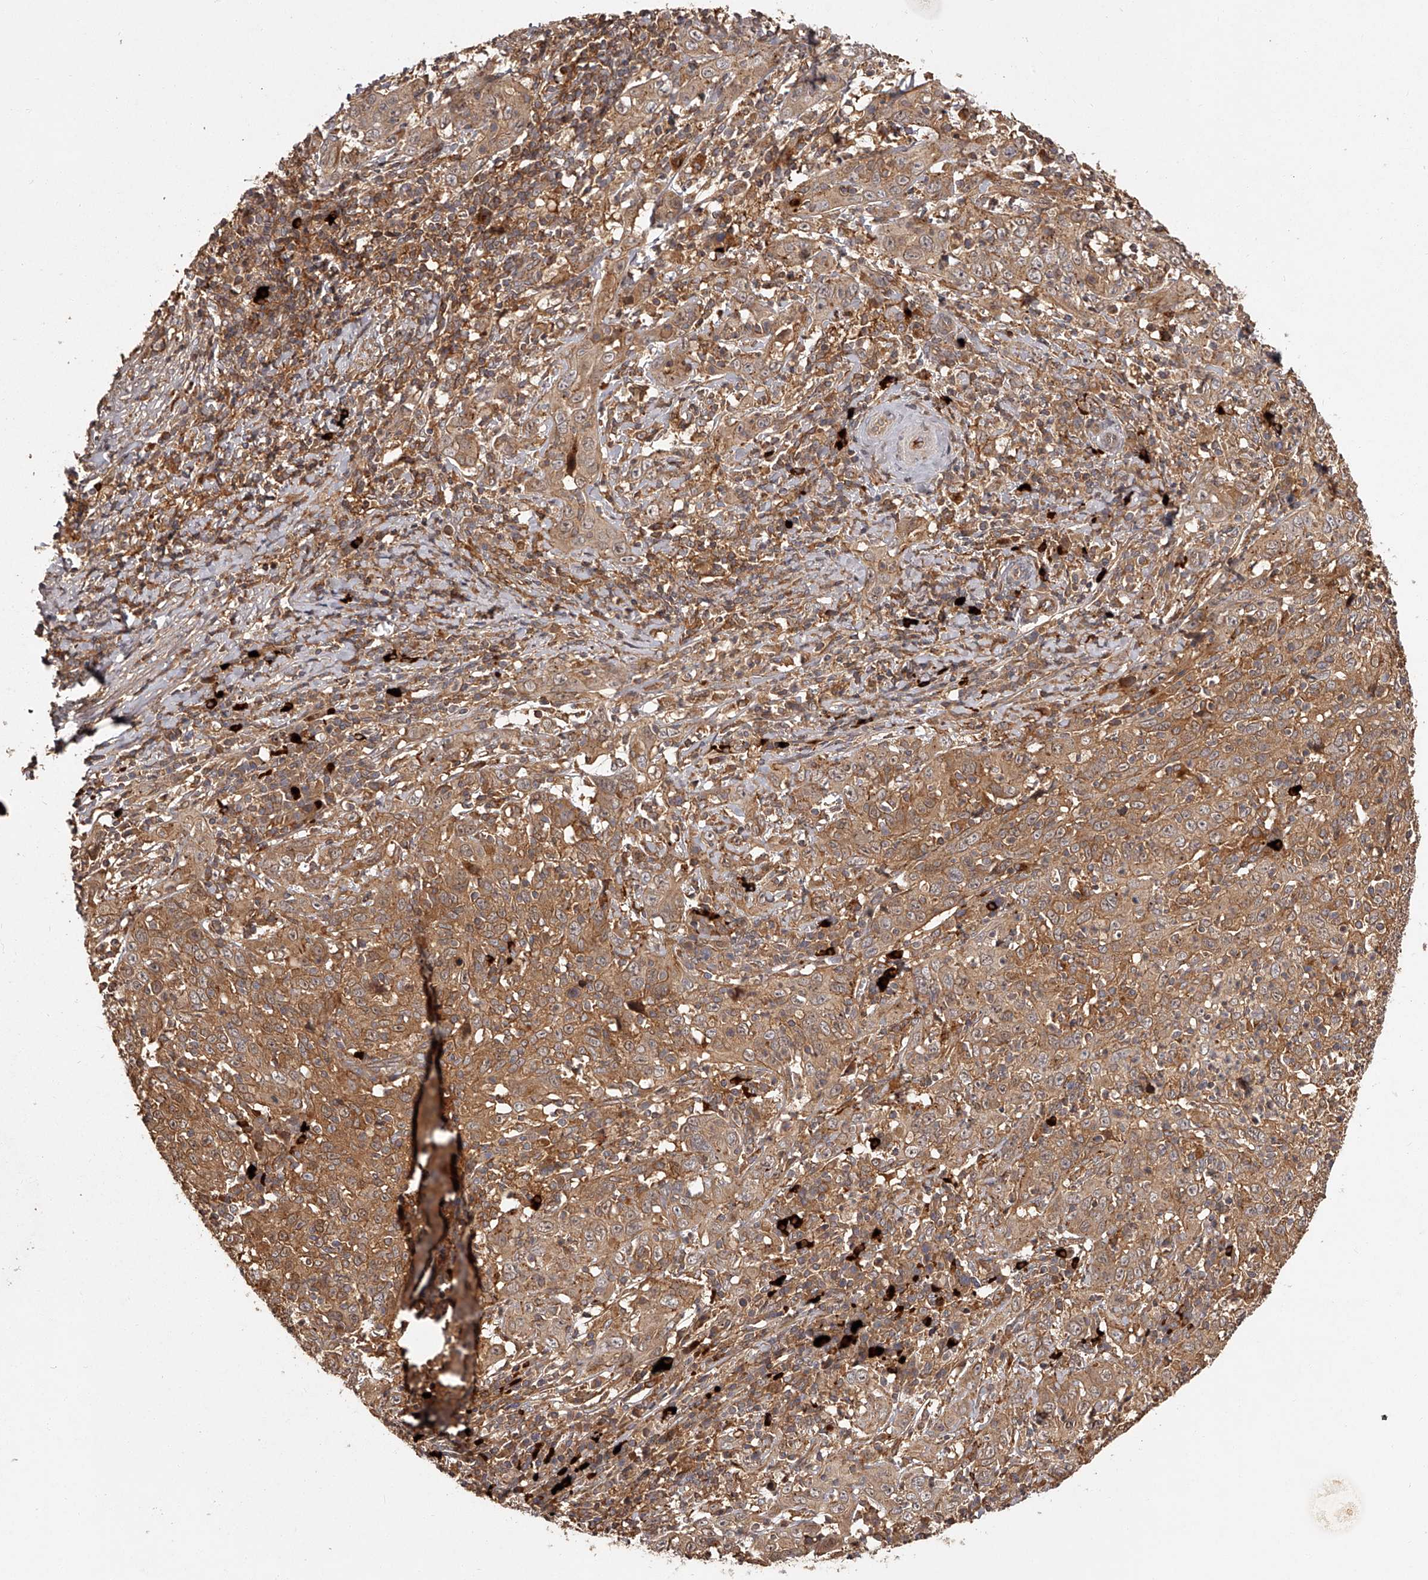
{"staining": {"intensity": "moderate", "quantity": ">75%", "location": "cytoplasmic/membranous"}, "tissue": "cervical cancer", "cell_type": "Tumor cells", "image_type": "cancer", "snomed": [{"axis": "morphology", "description": "Squamous cell carcinoma, NOS"}, {"axis": "topography", "description": "Cervix"}], "caption": "Protein expression analysis of human cervical squamous cell carcinoma reveals moderate cytoplasmic/membranous staining in approximately >75% of tumor cells. The staining is performed using DAB brown chromogen to label protein expression. The nuclei are counter-stained blue using hematoxylin.", "gene": "CRYZL1", "patient": {"sex": "female", "age": 46}}